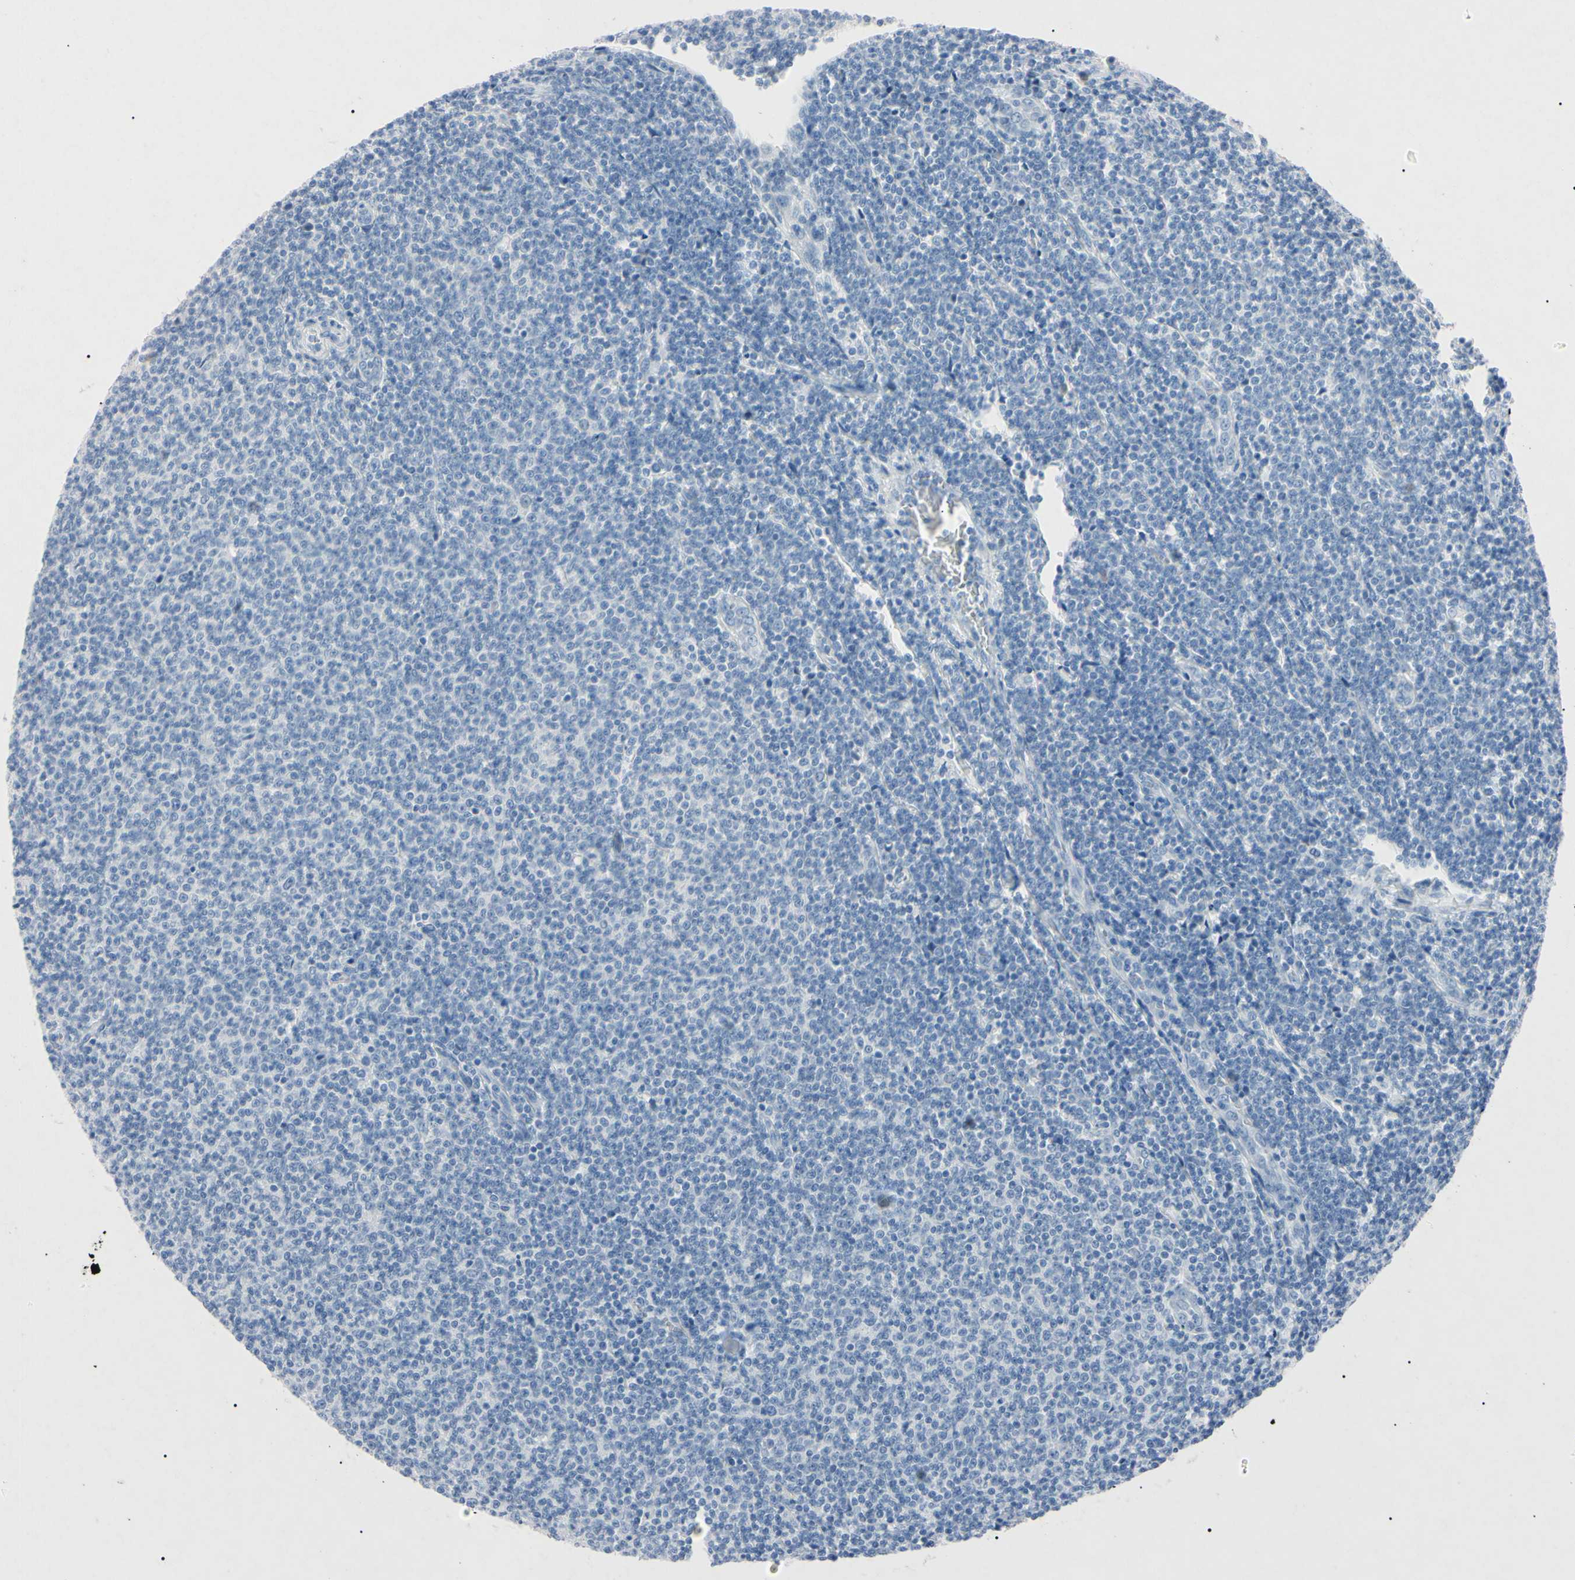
{"staining": {"intensity": "negative", "quantity": "none", "location": "none"}, "tissue": "lymphoma", "cell_type": "Tumor cells", "image_type": "cancer", "snomed": [{"axis": "morphology", "description": "Malignant lymphoma, non-Hodgkin's type, Low grade"}, {"axis": "topography", "description": "Lymph node"}], "caption": "Photomicrograph shows no protein staining in tumor cells of lymphoma tissue.", "gene": "ELN", "patient": {"sex": "male", "age": 66}}